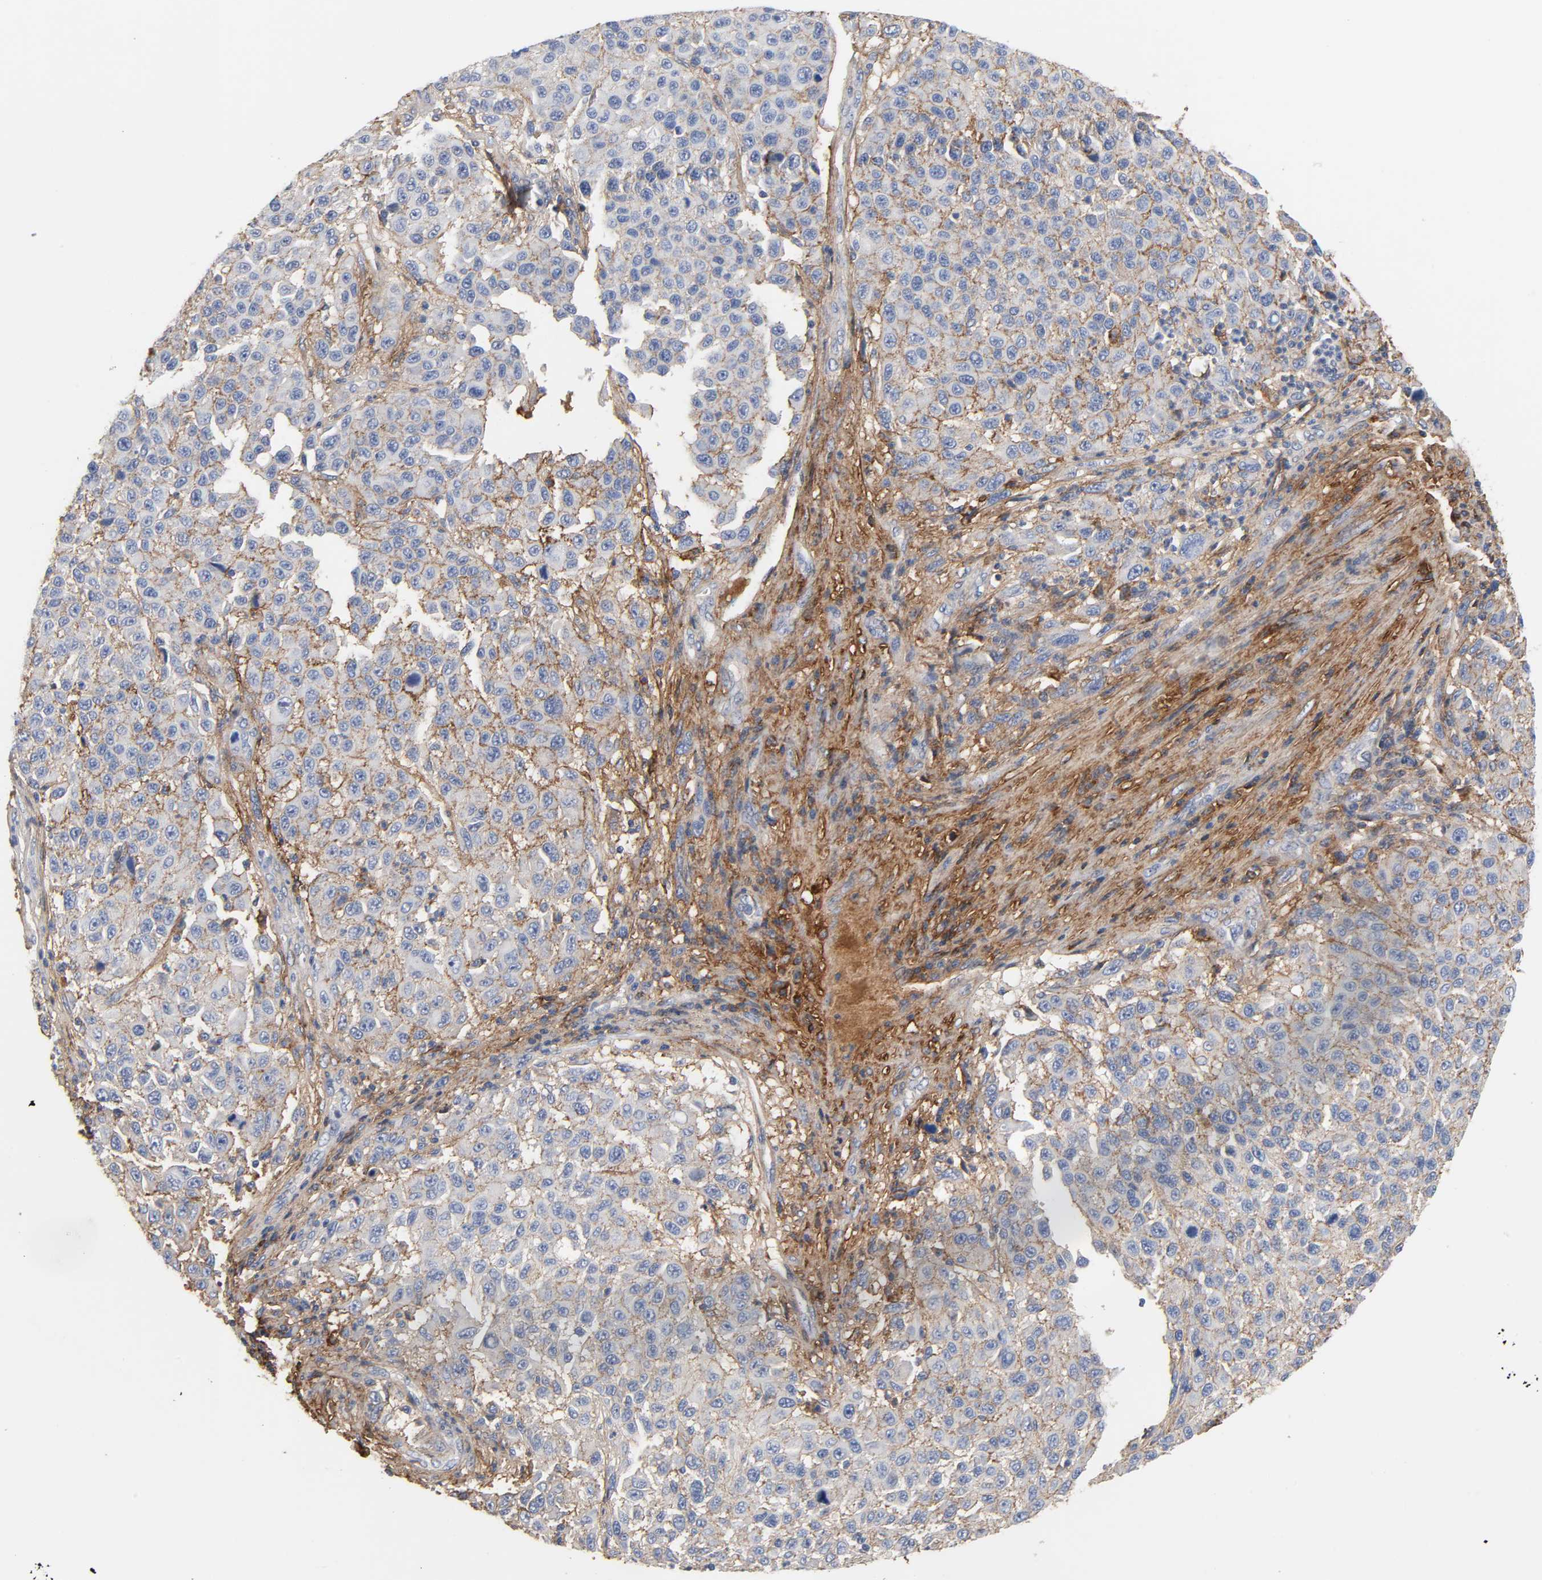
{"staining": {"intensity": "negative", "quantity": "none", "location": "none"}, "tissue": "melanoma", "cell_type": "Tumor cells", "image_type": "cancer", "snomed": [{"axis": "morphology", "description": "Malignant melanoma, Metastatic site"}, {"axis": "topography", "description": "Lymph node"}], "caption": "High power microscopy image of an immunohistochemistry histopathology image of melanoma, revealing no significant staining in tumor cells. (DAB (3,3'-diaminobenzidine) immunohistochemistry (IHC) visualized using brightfield microscopy, high magnification).", "gene": "FBLN1", "patient": {"sex": "male", "age": 61}}